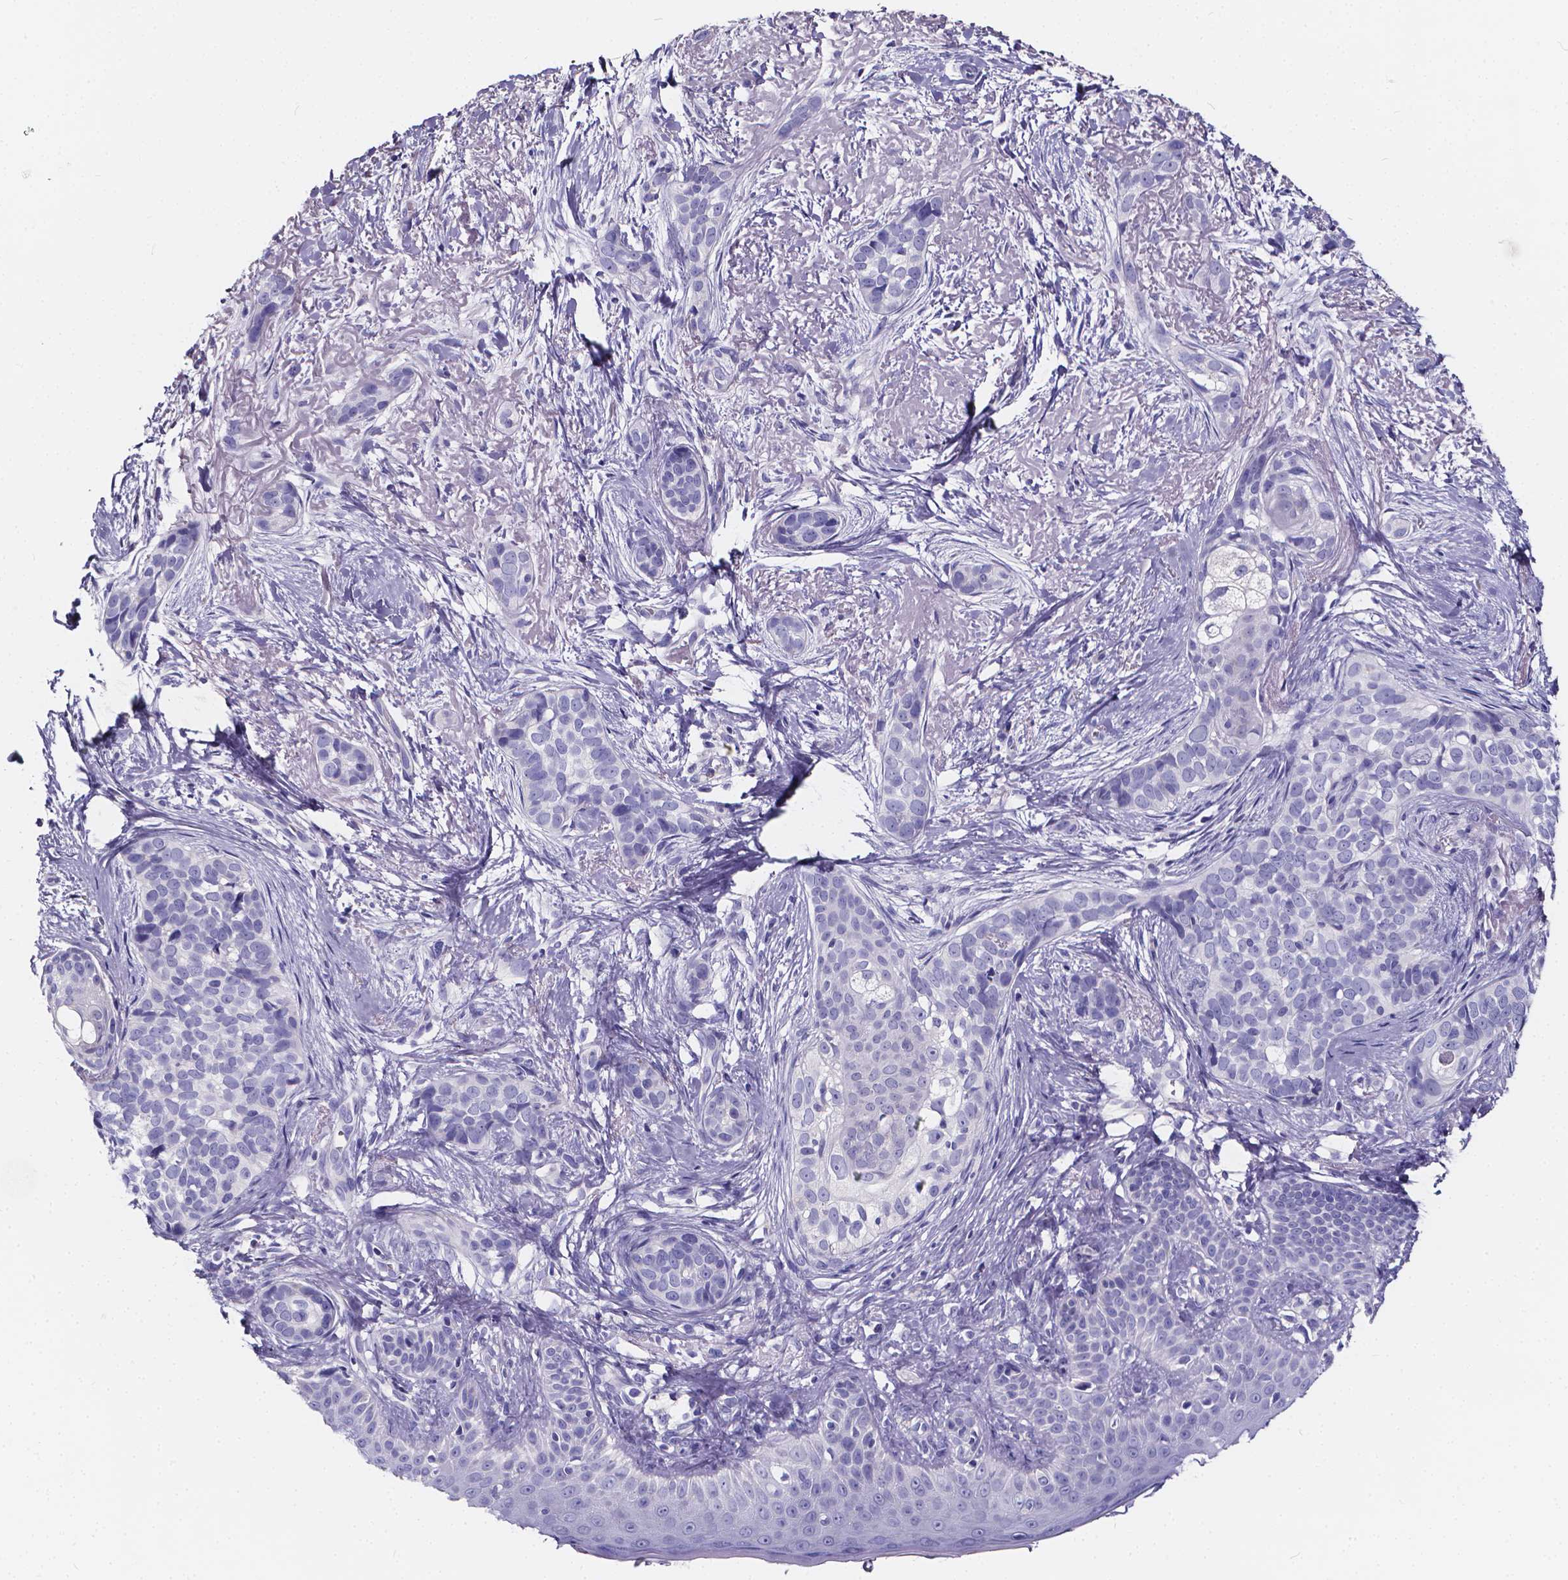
{"staining": {"intensity": "negative", "quantity": "none", "location": "none"}, "tissue": "skin cancer", "cell_type": "Tumor cells", "image_type": "cancer", "snomed": [{"axis": "morphology", "description": "Basal cell carcinoma"}, {"axis": "topography", "description": "Skin"}], "caption": "This is a image of immunohistochemistry staining of skin cancer (basal cell carcinoma), which shows no staining in tumor cells. (DAB (3,3'-diaminobenzidine) immunohistochemistry with hematoxylin counter stain).", "gene": "SPEF2", "patient": {"sex": "male", "age": 87}}